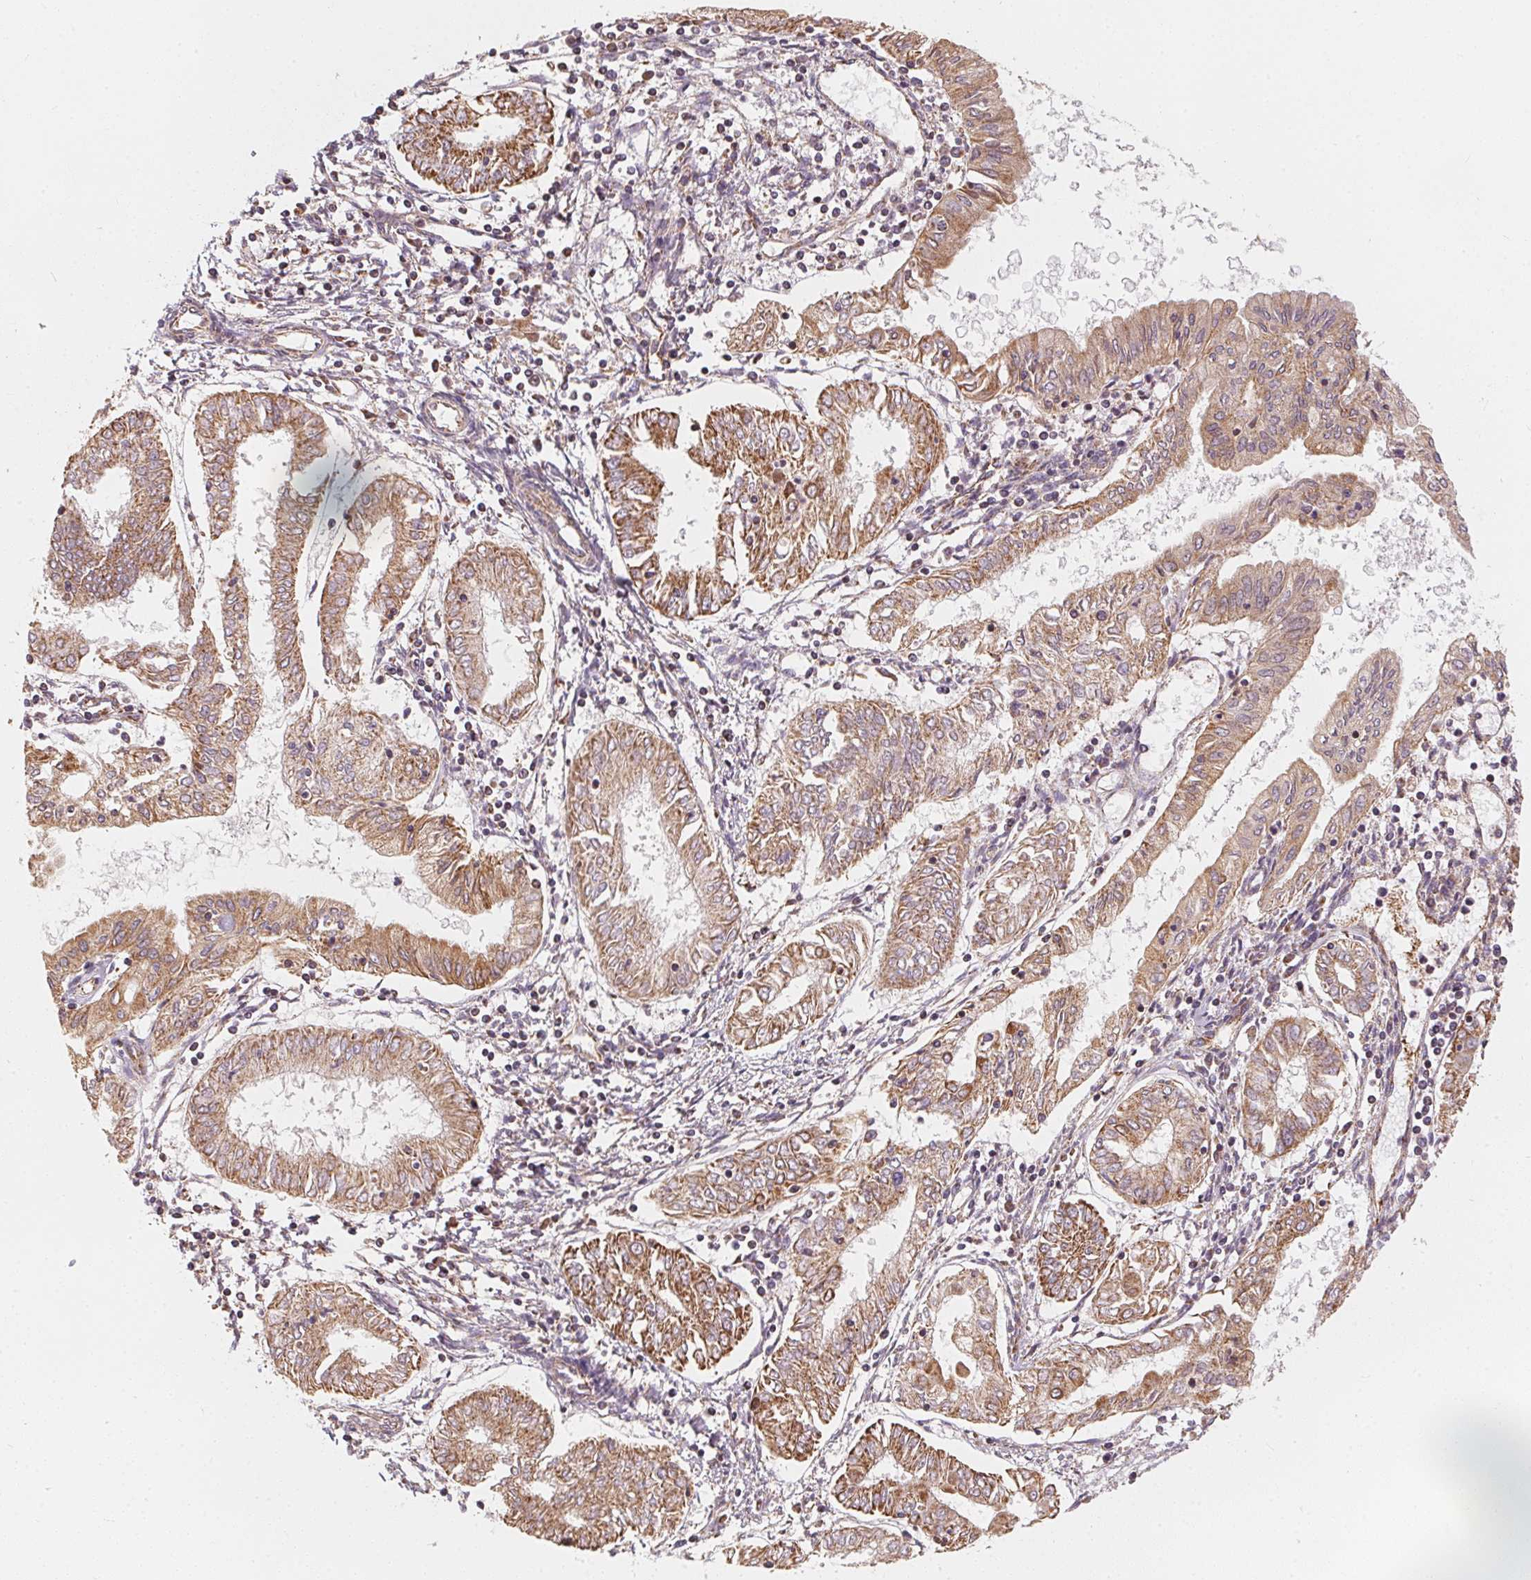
{"staining": {"intensity": "moderate", "quantity": ">75%", "location": "cytoplasmic/membranous"}, "tissue": "endometrial cancer", "cell_type": "Tumor cells", "image_type": "cancer", "snomed": [{"axis": "morphology", "description": "Adenocarcinoma, NOS"}, {"axis": "topography", "description": "Endometrium"}], "caption": "Endometrial cancer (adenocarcinoma) stained with a brown dye demonstrates moderate cytoplasmic/membranous positive staining in approximately >75% of tumor cells.", "gene": "MATCAP1", "patient": {"sex": "female", "age": 68}}